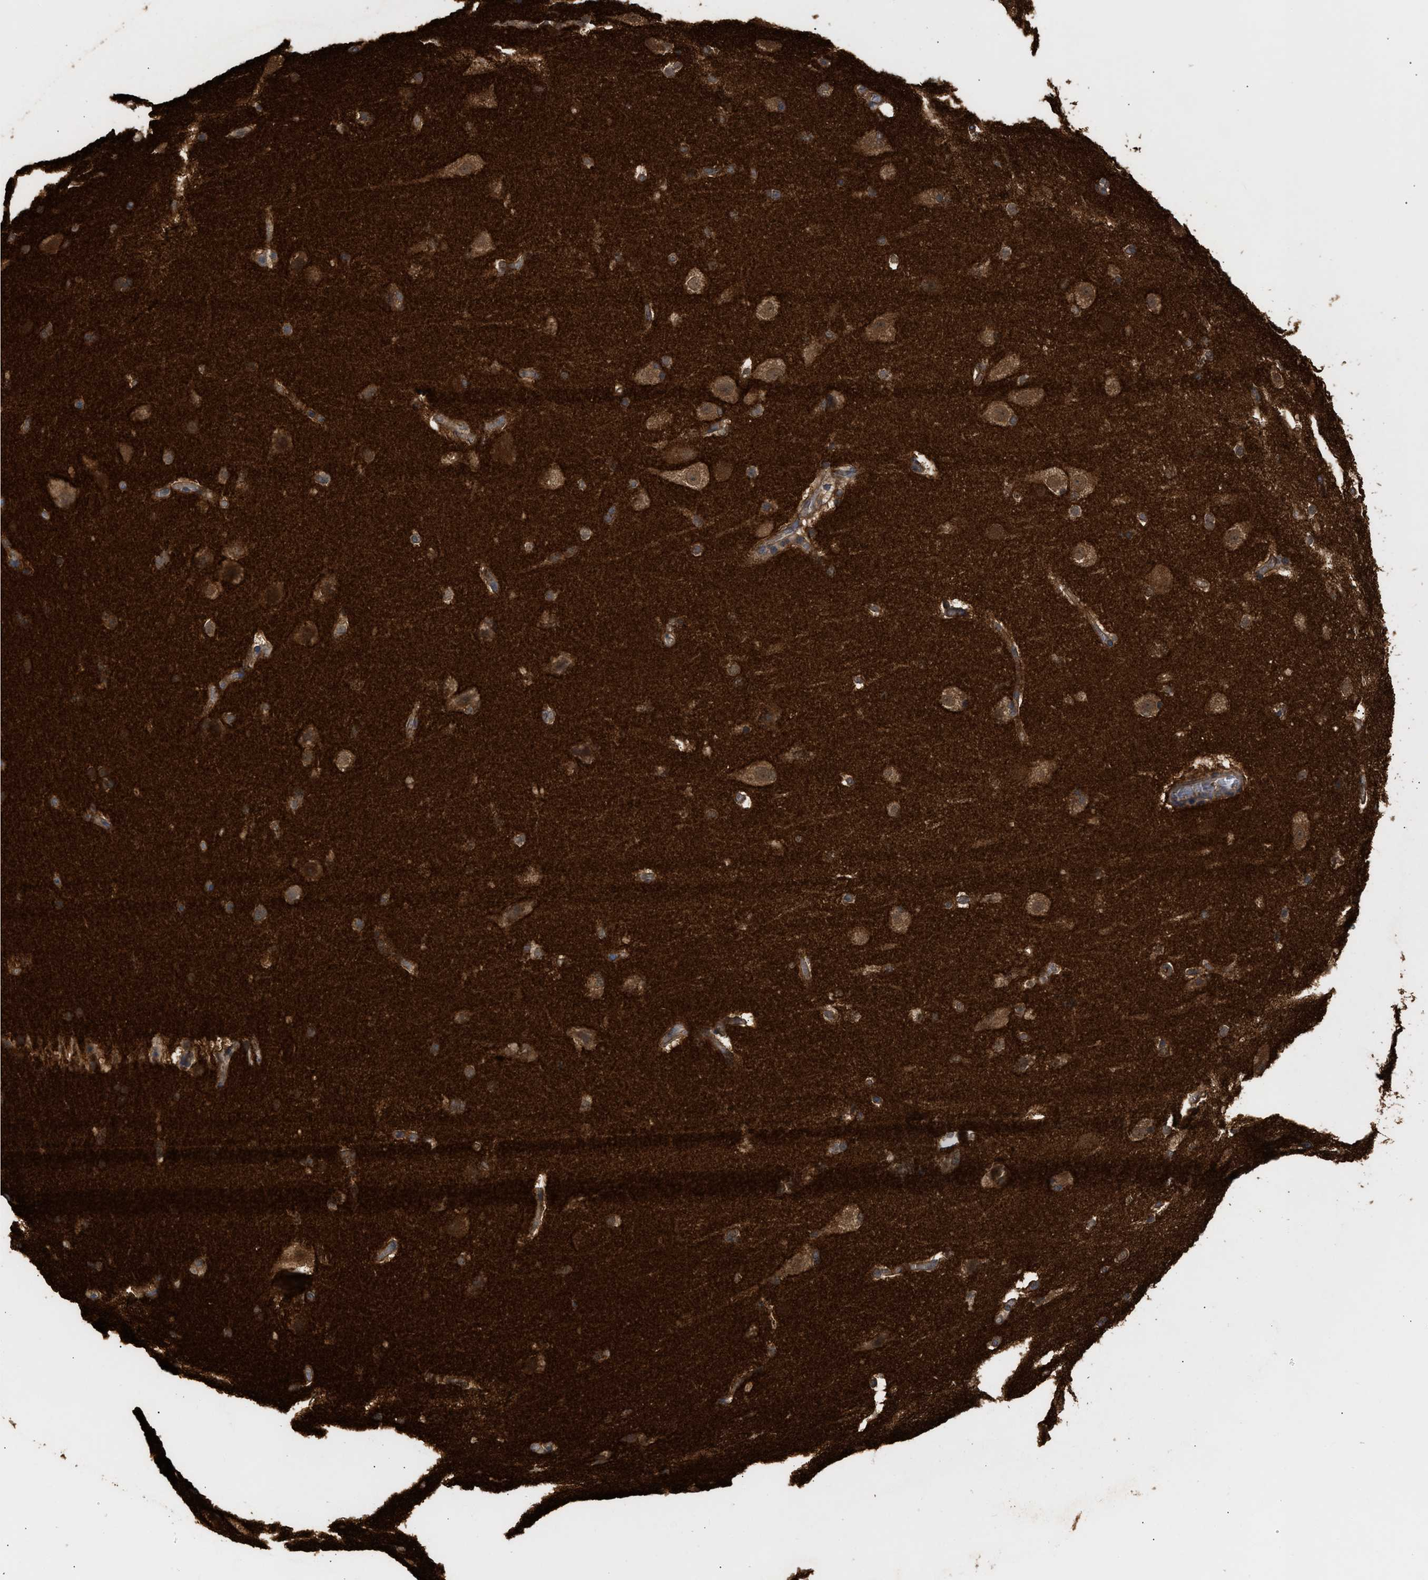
{"staining": {"intensity": "negative", "quantity": "none", "location": "none"}, "tissue": "cerebral cortex", "cell_type": "Endothelial cells", "image_type": "normal", "snomed": [{"axis": "morphology", "description": "Normal tissue, NOS"}, {"axis": "topography", "description": "Cerebral cortex"}, {"axis": "topography", "description": "Hippocampus"}], "caption": "Image shows no significant protein positivity in endothelial cells of normal cerebral cortex. The staining was performed using DAB (3,3'-diaminobenzidine) to visualize the protein expression in brown, while the nuclei were stained in blue with hematoxylin (Magnification: 20x).", "gene": "AMPH", "patient": {"sex": "female", "age": 19}}